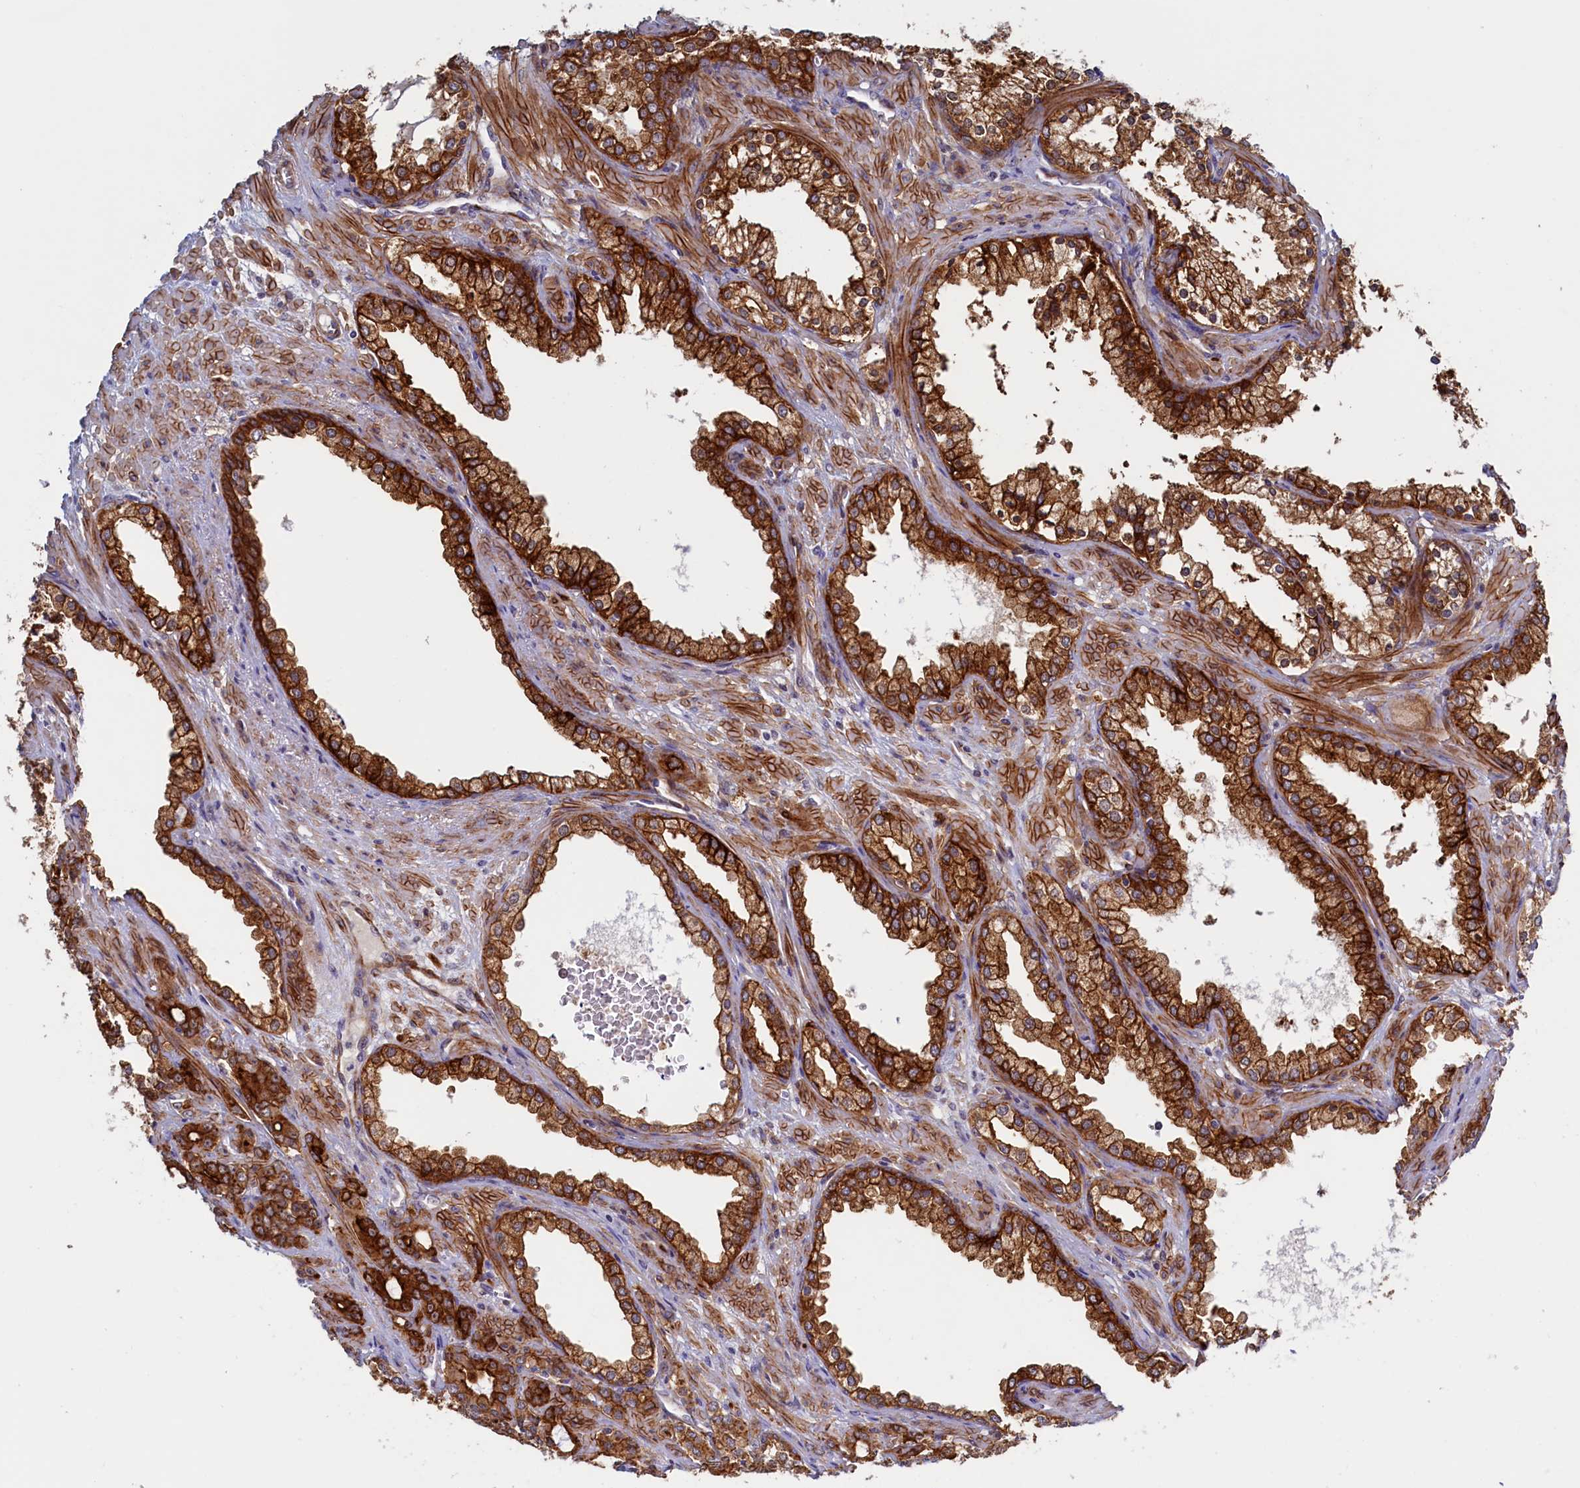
{"staining": {"intensity": "strong", "quantity": ">75%", "location": "cytoplasmic/membranous"}, "tissue": "prostate cancer", "cell_type": "Tumor cells", "image_type": "cancer", "snomed": [{"axis": "morphology", "description": "Adenocarcinoma, High grade"}, {"axis": "topography", "description": "Prostate"}], "caption": "DAB (3,3'-diaminobenzidine) immunohistochemical staining of adenocarcinoma (high-grade) (prostate) reveals strong cytoplasmic/membranous protein staining in about >75% of tumor cells.", "gene": "PACSIN3", "patient": {"sex": "male", "age": 72}}